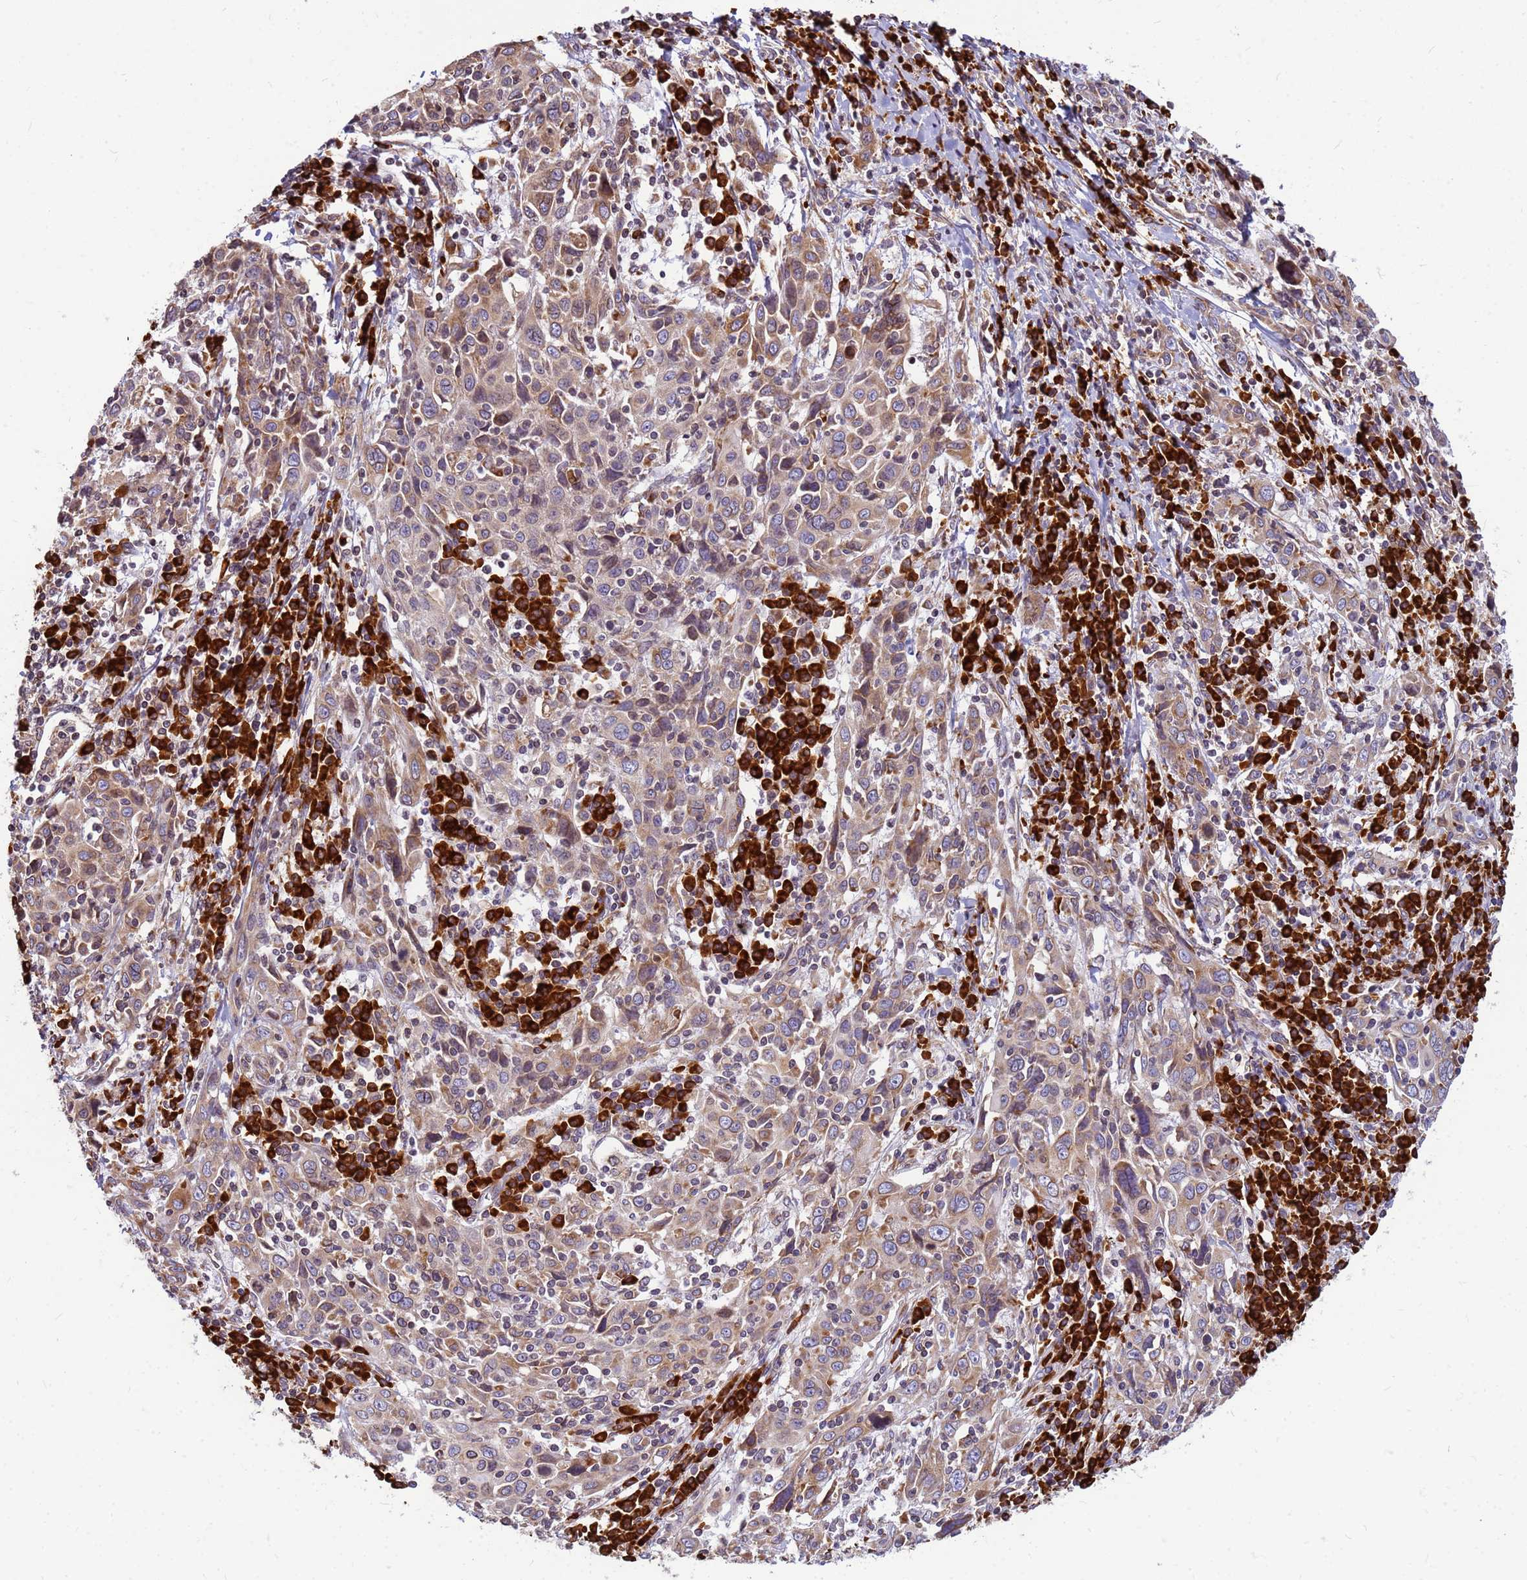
{"staining": {"intensity": "moderate", "quantity": "<25%", "location": "cytoplasmic/membranous"}, "tissue": "cervical cancer", "cell_type": "Tumor cells", "image_type": "cancer", "snomed": [{"axis": "morphology", "description": "Squamous cell carcinoma, NOS"}, {"axis": "topography", "description": "Cervix"}], "caption": "Human squamous cell carcinoma (cervical) stained with a brown dye displays moderate cytoplasmic/membranous positive positivity in about <25% of tumor cells.", "gene": "SSR4", "patient": {"sex": "female", "age": 46}}